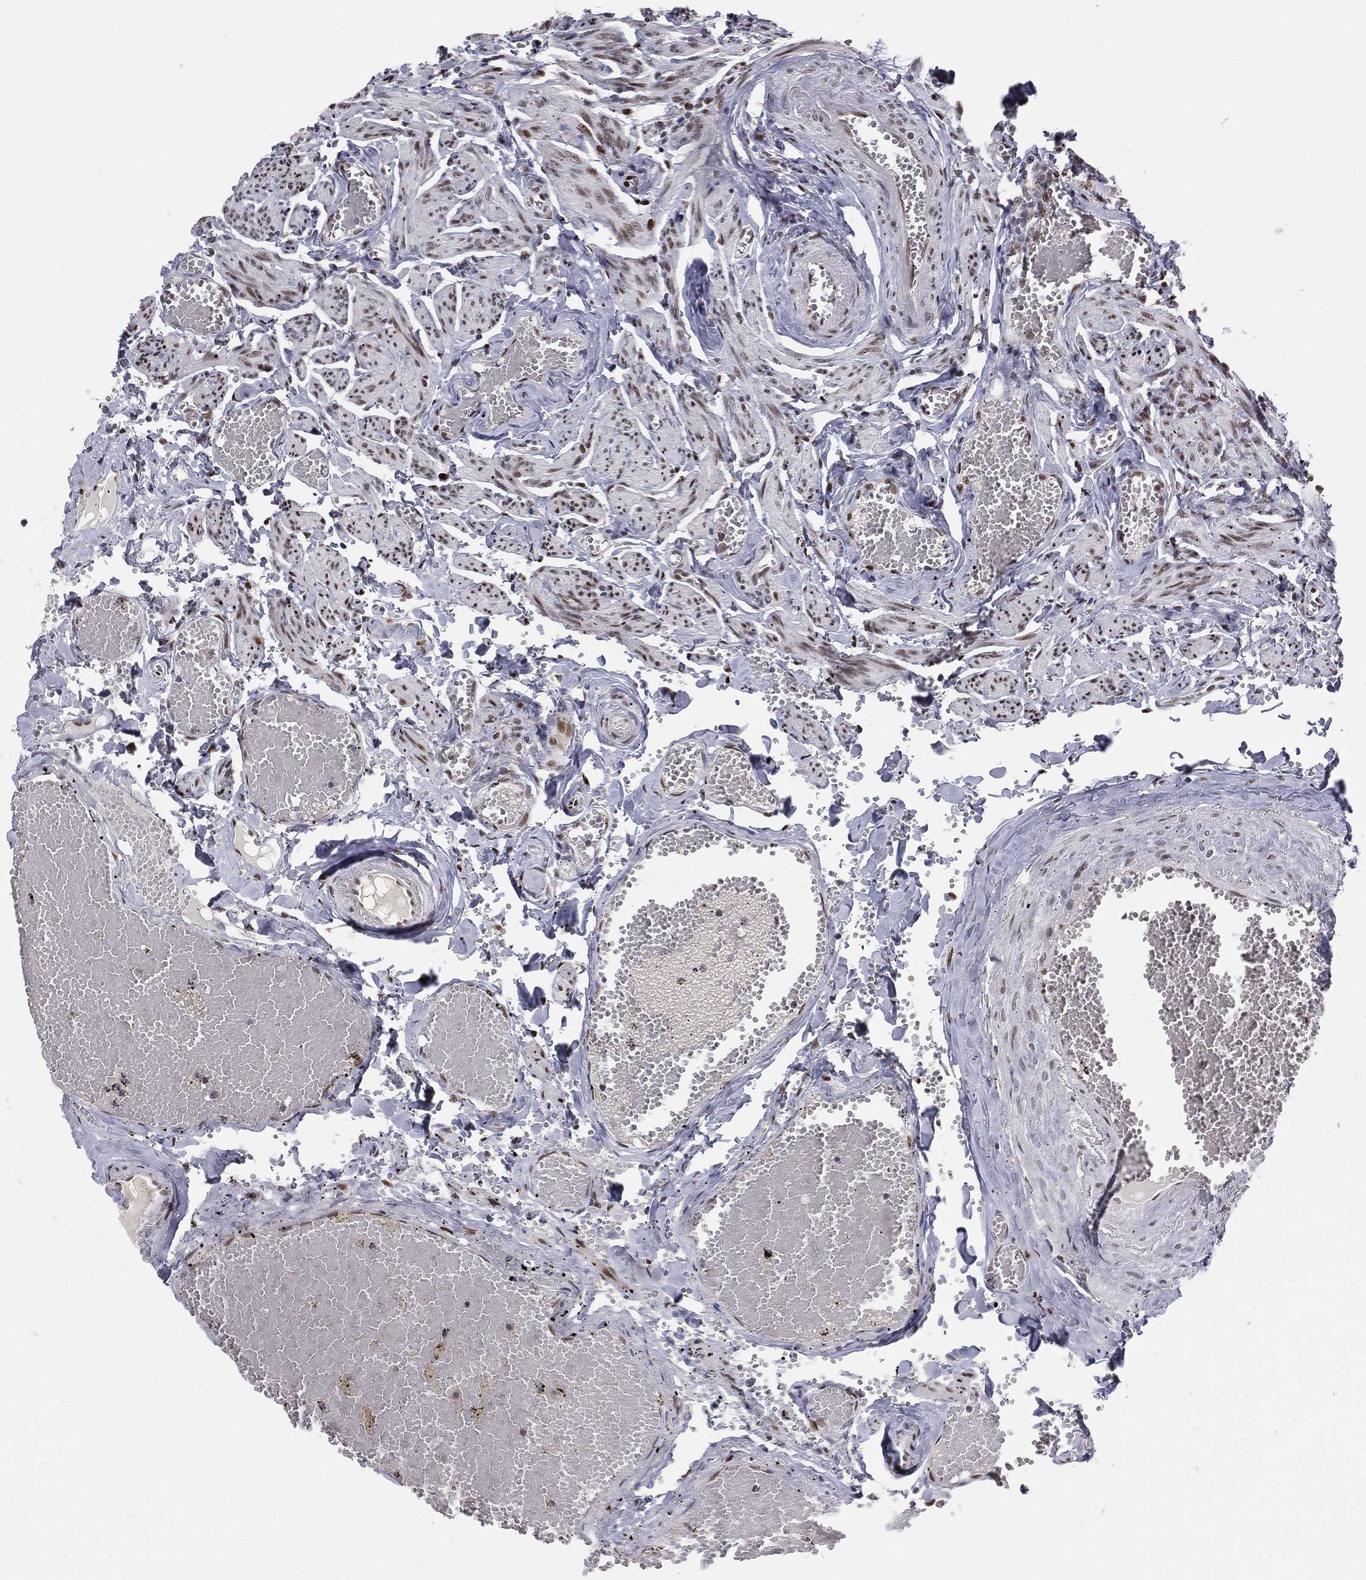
{"staining": {"intensity": "moderate", "quantity": "<25%", "location": "cytoplasmic/membranous"}, "tissue": "fallopian tube", "cell_type": "Glandular cells", "image_type": "normal", "snomed": [{"axis": "morphology", "description": "Normal tissue, NOS"}, {"axis": "topography", "description": "Vascular tissue"}, {"axis": "topography", "description": "Fallopian tube"}], "caption": "DAB (3,3'-diaminobenzidine) immunohistochemical staining of normal fallopian tube reveals moderate cytoplasmic/membranous protein positivity in about <25% of glandular cells.", "gene": "ZEB1", "patient": {"sex": "female", "age": 67}}